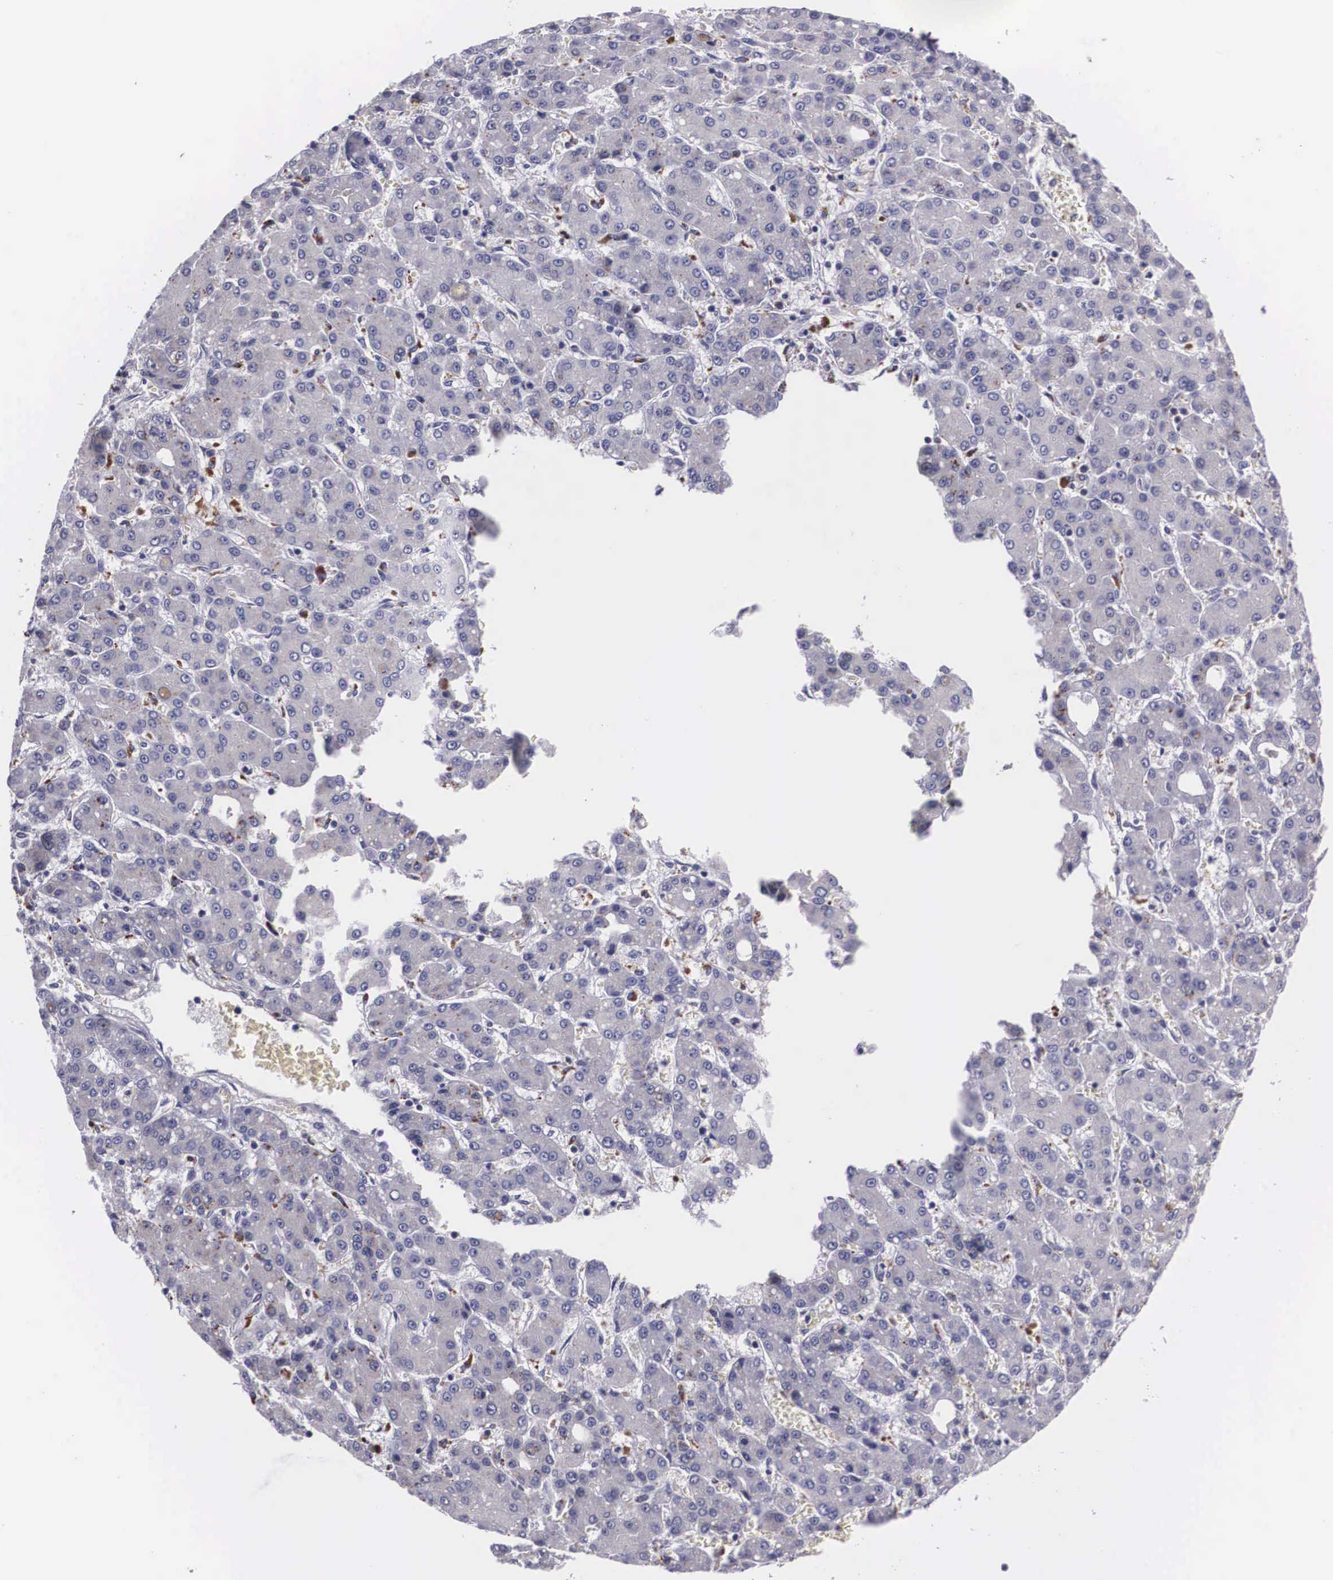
{"staining": {"intensity": "negative", "quantity": "none", "location": "none"}, "tissue": "liver cancer", "cell_type": "Tumor cells", "image_type": "cancer", "snomed": [{"axis": "morphology", "description": "Carcinoma, Hepatocellular, NOS"}, {"axis": "topography", "description": "Liver"}], "caption": "There is no significant positivity in tumor cells of liver hepatocellular carcinoma.", "gene": "CRELD2", "patient": {"sex": "male", "age": 69}}